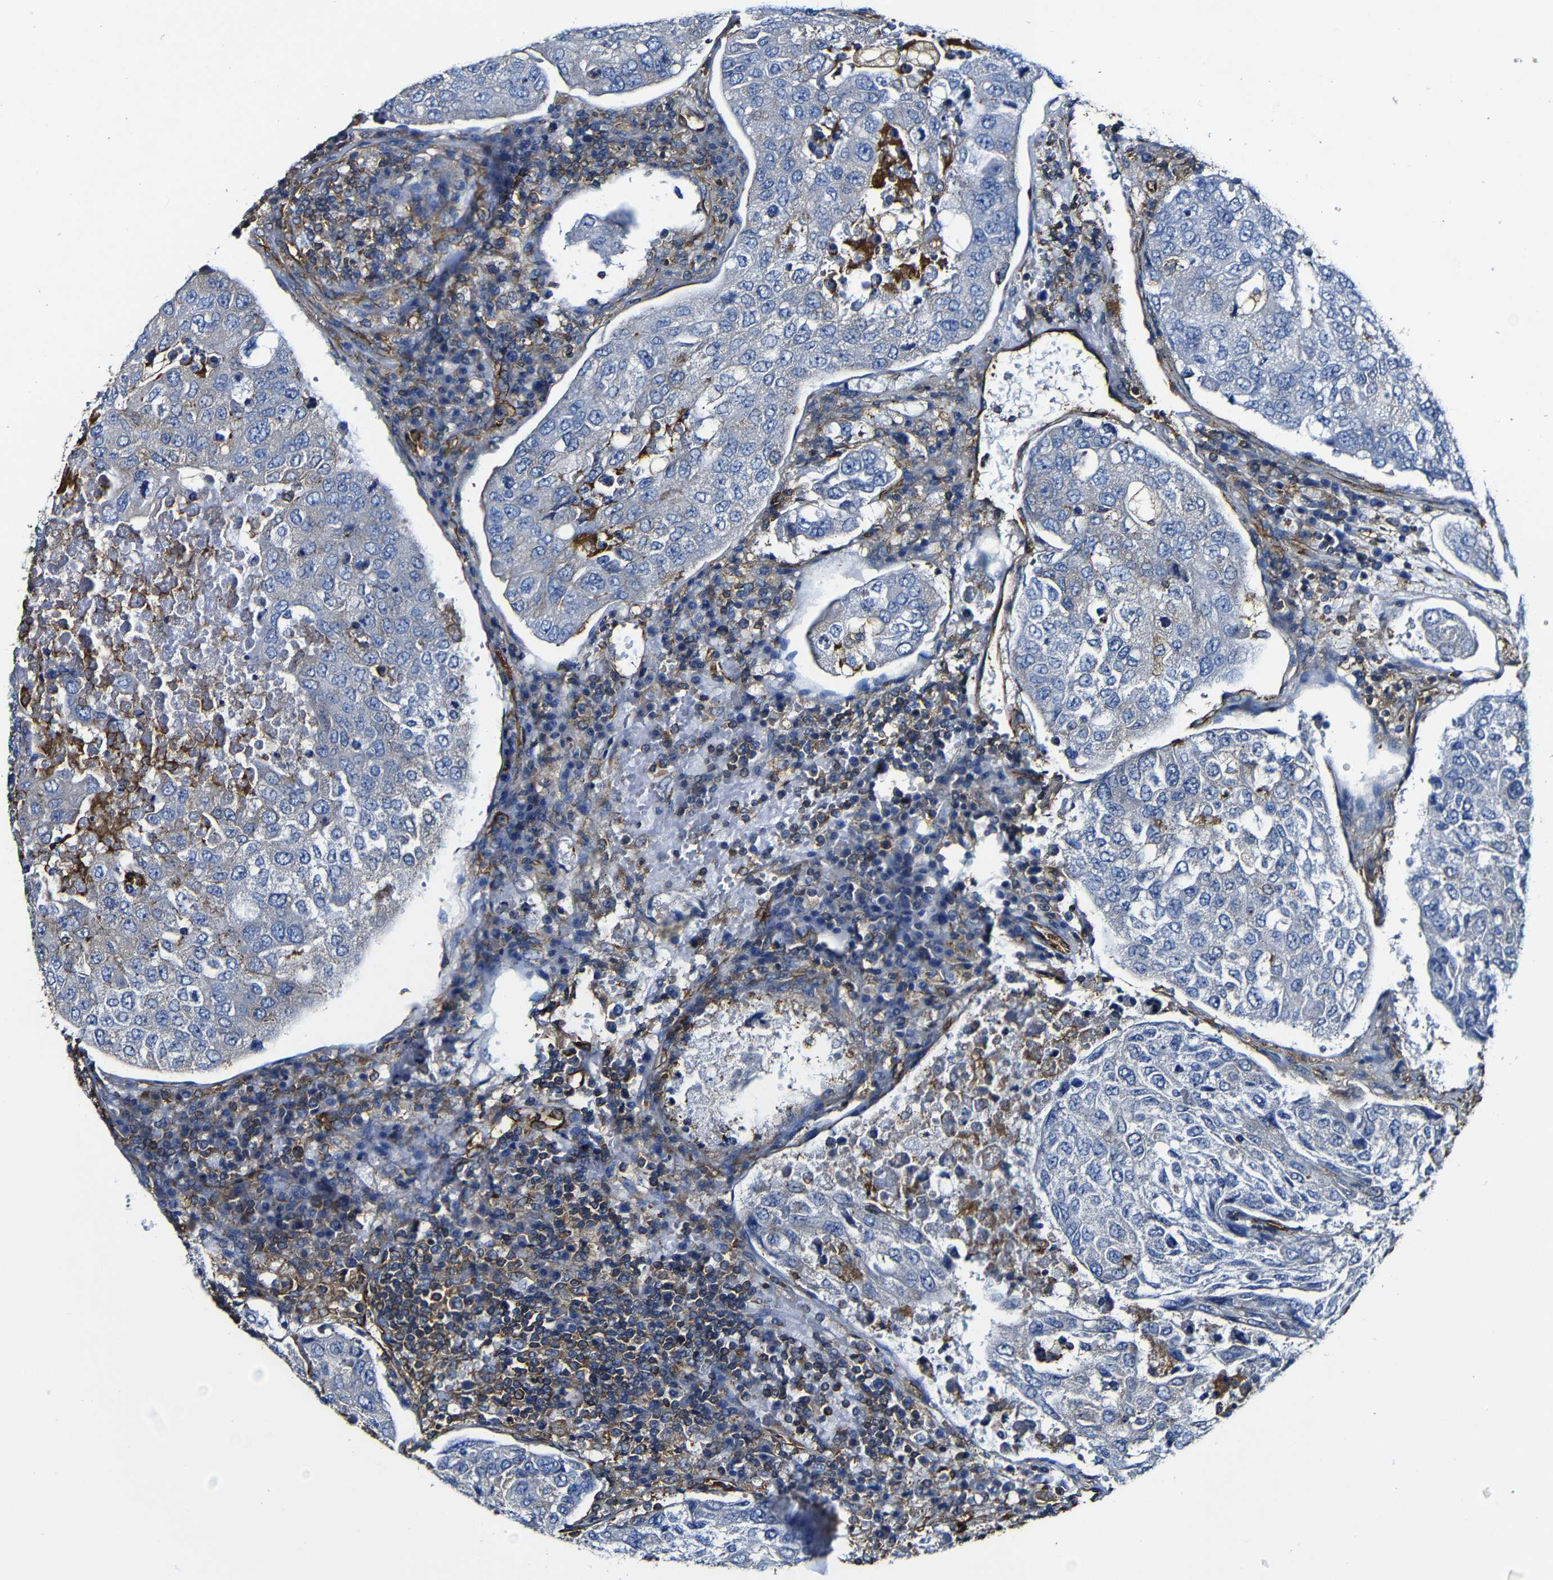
{"staining": {"intensity": "negative", "quantity": "none", "location": "none"}, "tissue": "urothelial cancer", "cell_type": "Tumor cells", "image_type": "cancer", "snomed": [{"axis": "morphology", "description": "Urothelial carcinoma, High grade"}, {"axis": "topography", "description": "Lymph node"}, {"axis": "topography", "description": "Urinary bladder"}], "caption": "High magnification brightfield microscopy of urothelial cancer stained with DAB (3,3'-diaminobenzidine) (brown) and counterstained with hematoxylin (blue): tumor cells show no significant staining.", "gene": "MSN", "patient": {"sex": "male", "age": 51}}